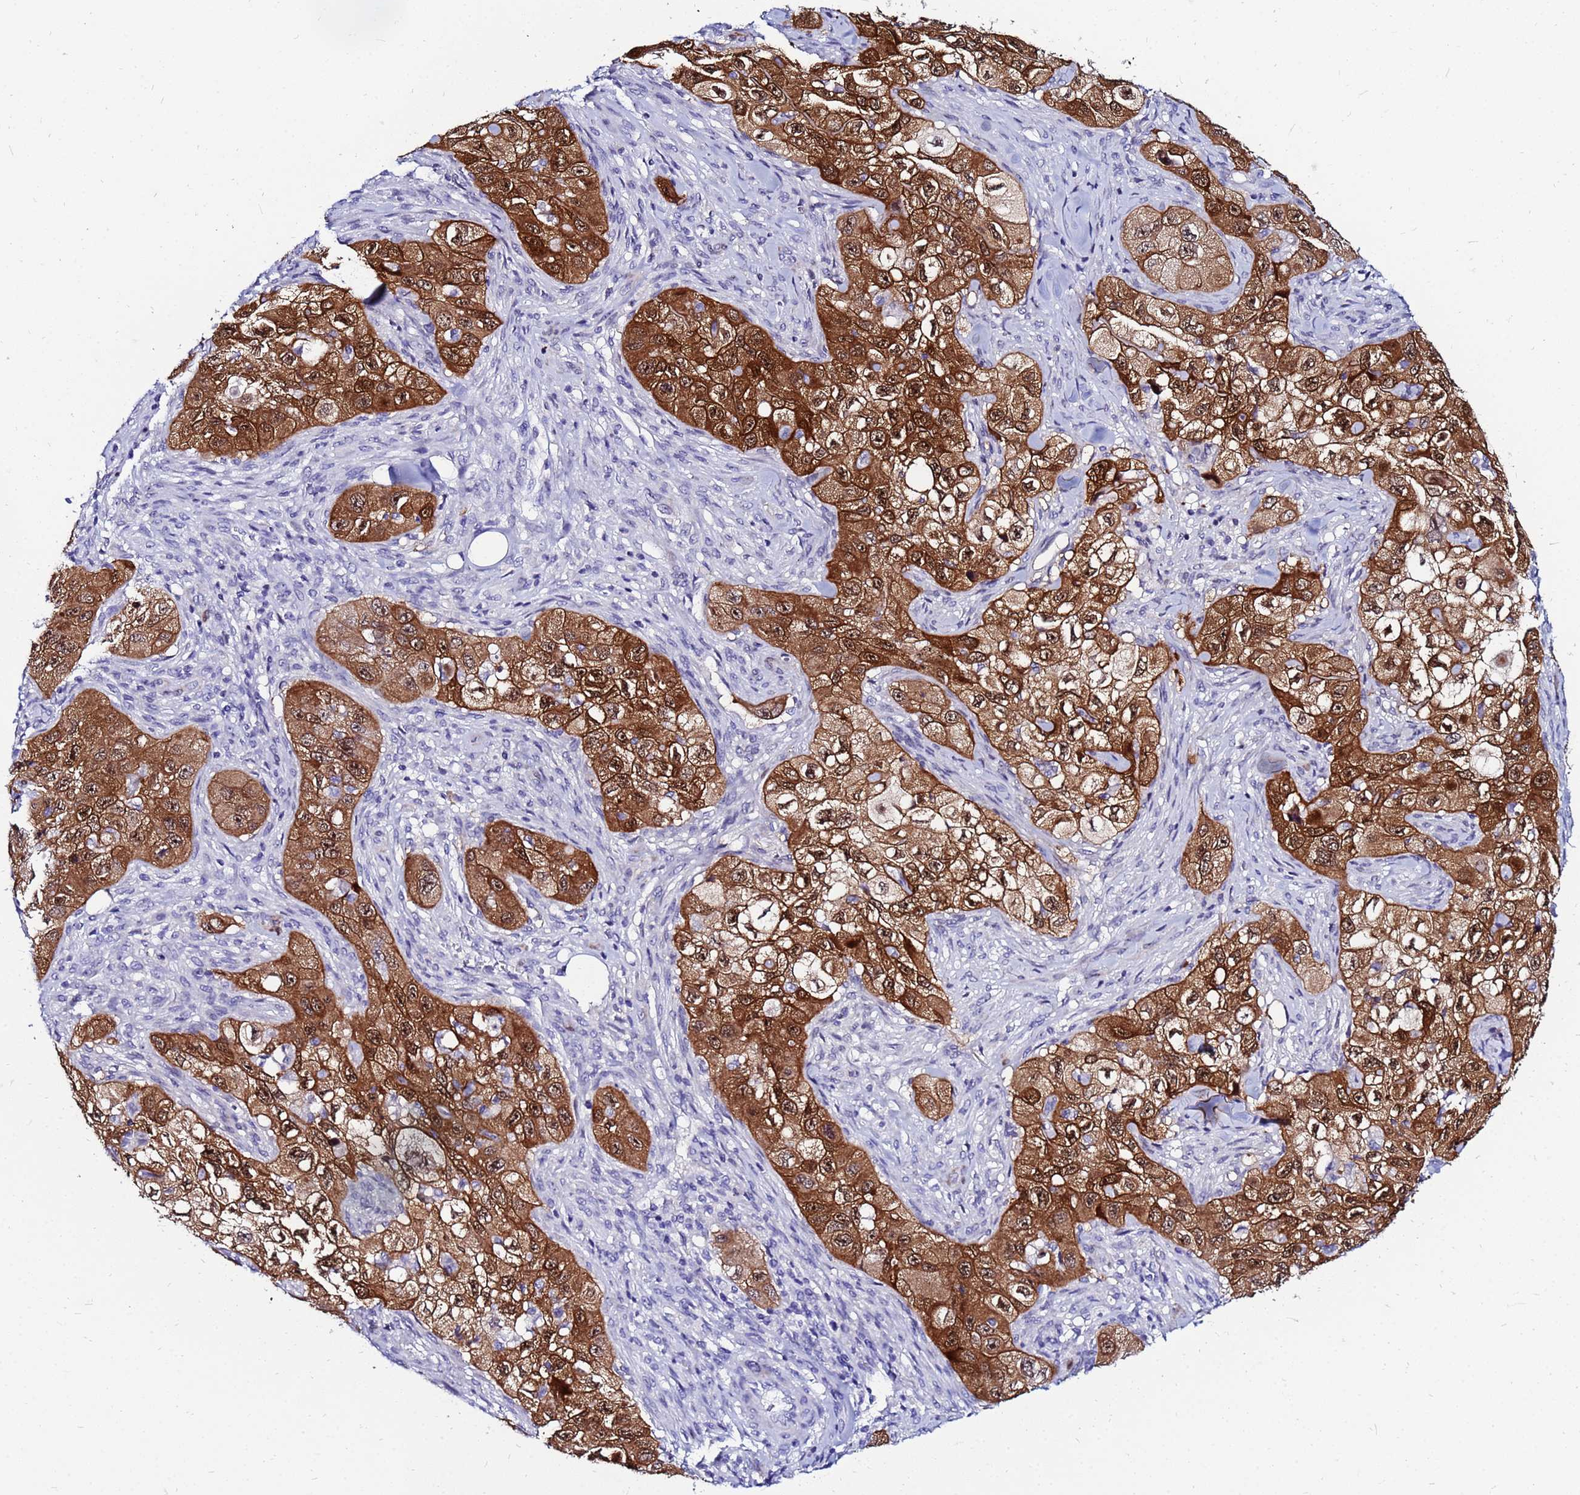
{"staining": {"intensity": "strong", "quantity": ">75%", "location": "cytoplasmic/membranous,nuclear"}, "tissue": "skin cancer", "cell_type": "Tumor cells", "image_type": "cancer", "snomed": [{"axis": "morphology", "description": "Squamous cell carcinoma, NOS"}, {"axis": "topography", "description": "Skin"}, {"axis": "topography", "description": "Subcutis"}], "caption": "Protein positivity by immunohistochemistry reveals strong cytoplasmic/membranous and nuclear positivity in about >75% of tumor cells in skin squamous cell carcinoma.", "gene": "PPP1R14C", "patient": {"sex": "male", "age": 73}}